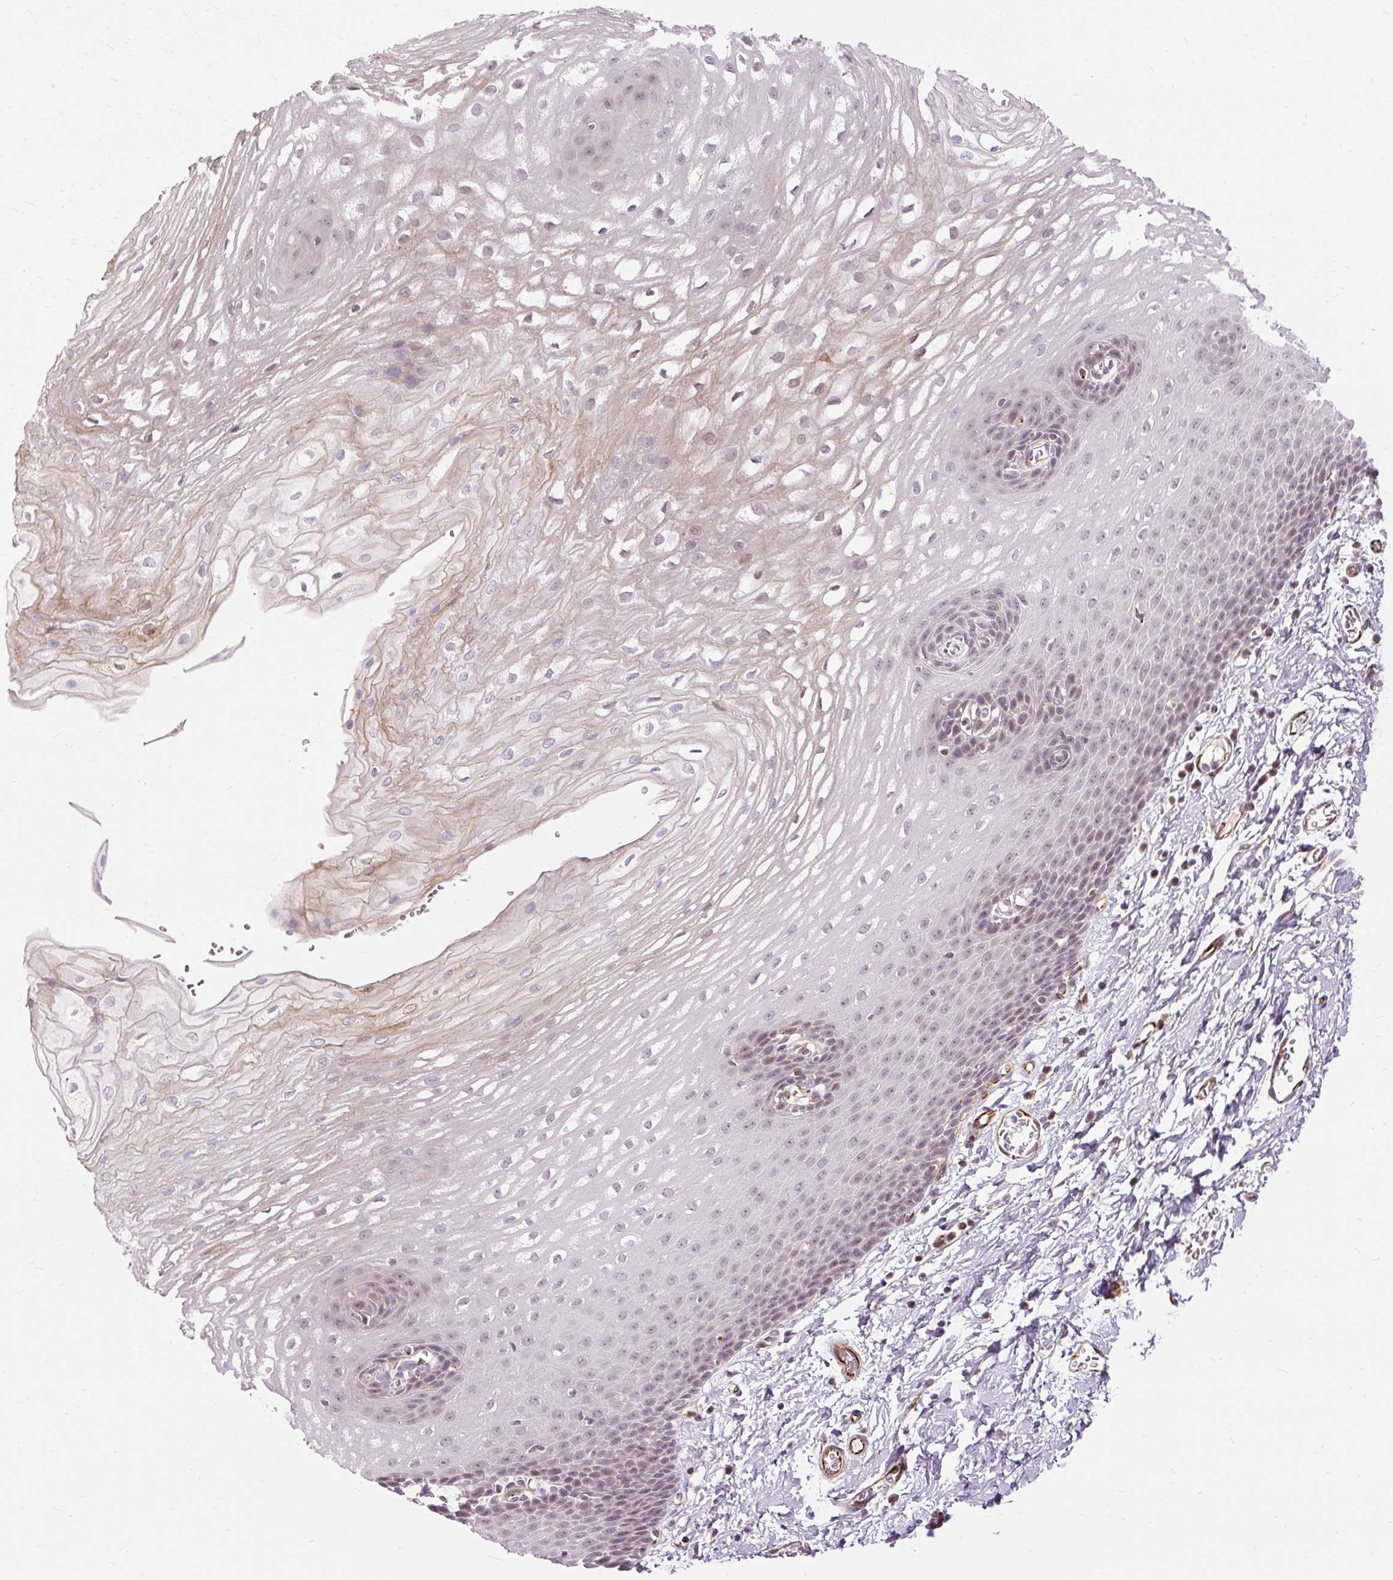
{"staining": {"intensity": "weak", "quantity": "25%-75%", "location": "cytoplasmic/membranous,nuclear"}, "tissue": "esophagus", "cell_type": "Squamous epithelial cells", "image_type": "normal", "snomed": [{"axis": "morphology", "description": "Normal tissue, NOS"}, {"axis": "topography", "description": "Esophagus"}], "caption": "This micrograph displays IHC staining of unremarkable esophagus, with low weak cytoplasmic/membranous,nuclear staining in about 25%-75% of squamous epithelial cells.", "gene": "MMACHC", "patient": {"sex": "male", "age": 70}}